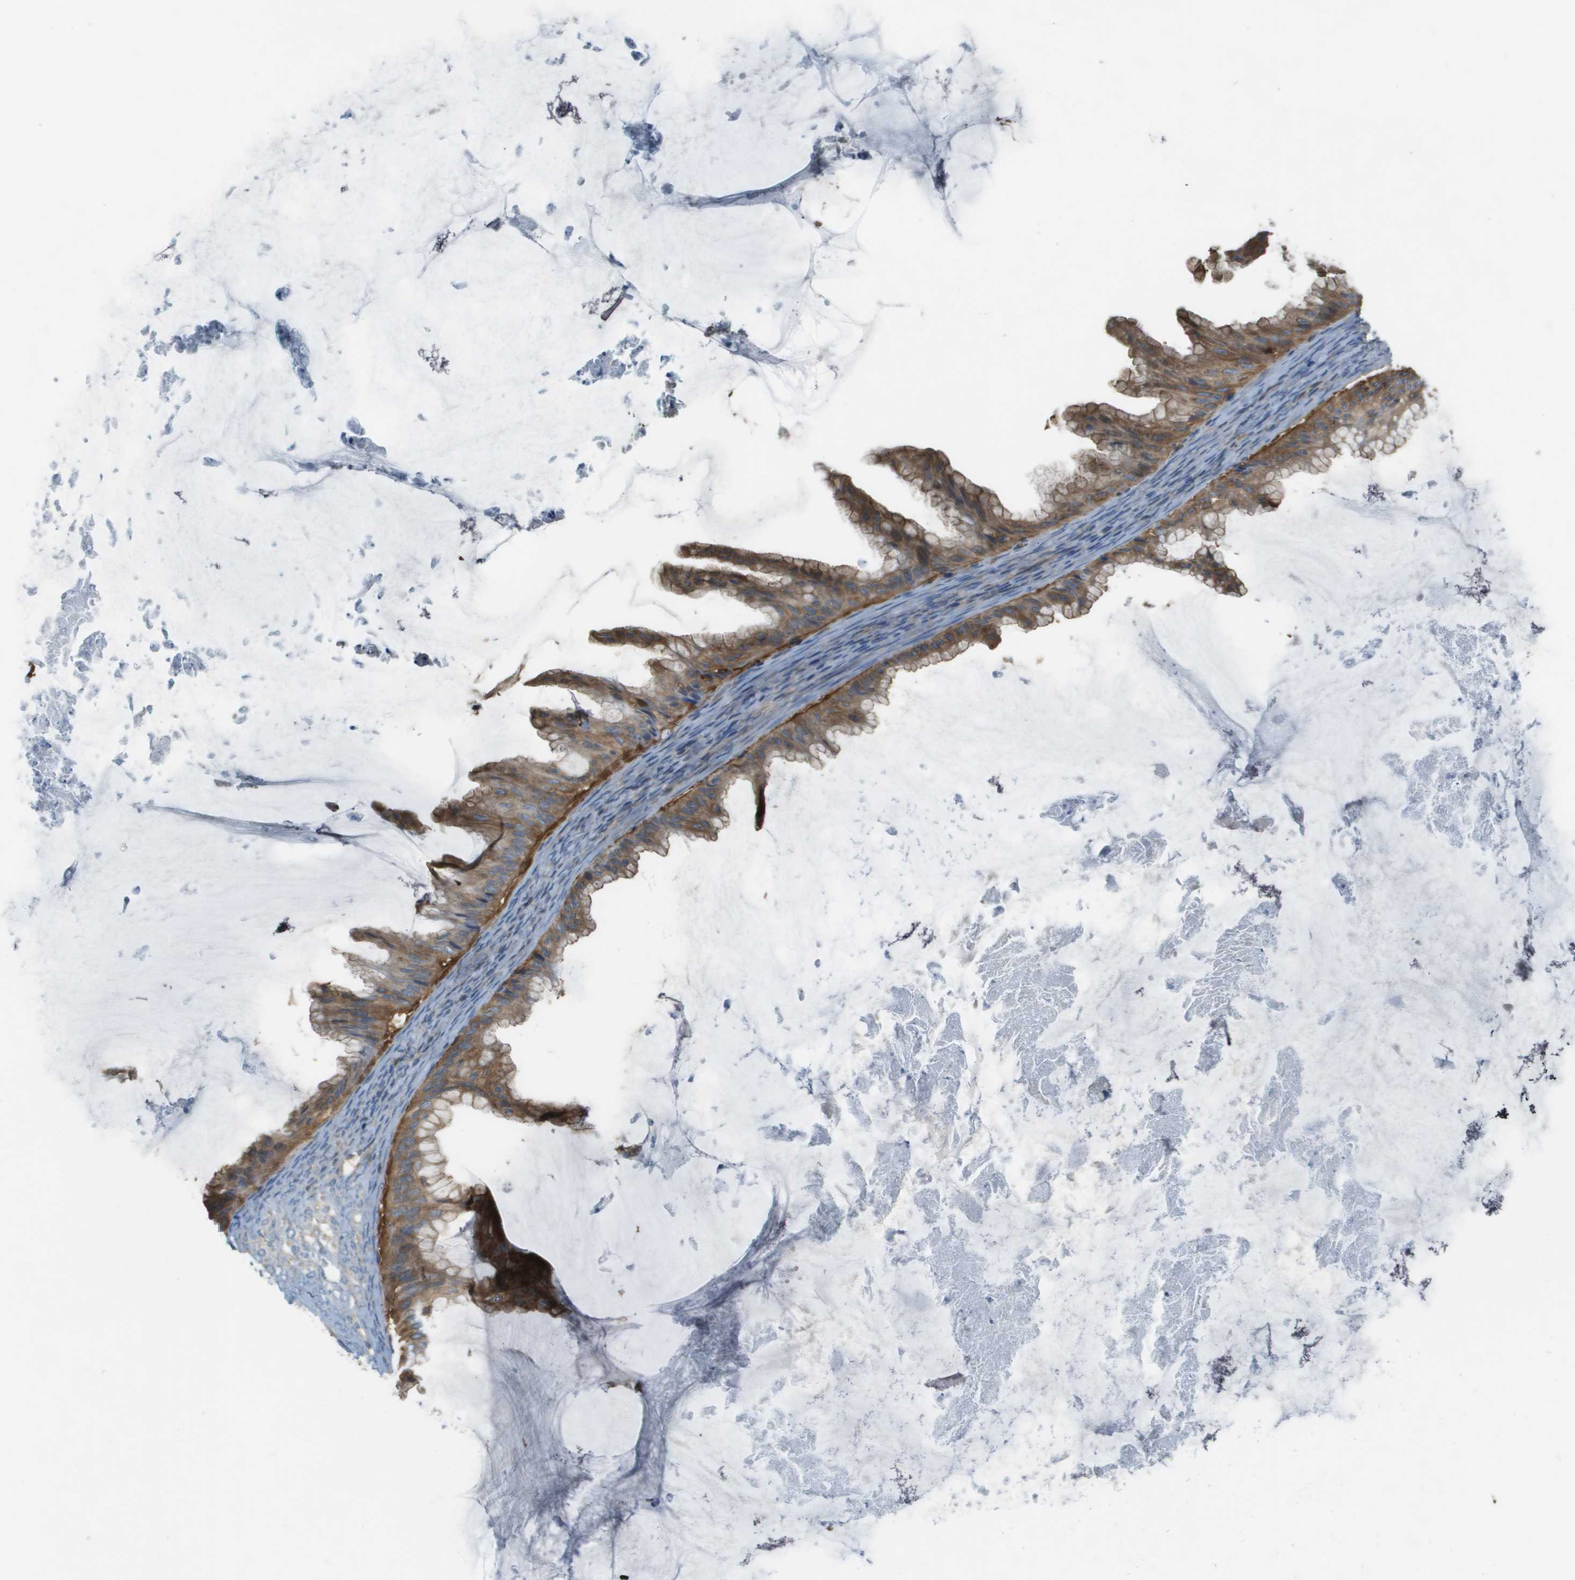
{"staining": {"intensity": "moderate", "quantity": ">75%", "location": "cytoplasmic/membranous"}, "tissue": "ovarian cancer", "cell_type": "Tumor cells", "image_type": "cancer", "snomed": [{"axis": "morphology", "description": "Cystadenocarcinoma, mucinous, NOS"}, {"axis": "topography", "description": "Ovary"}], "caption": "Immunohistochemical staining of human ovarian cancer shows medium levels of moderate cytoplasmic/membranous staining in approximately >75% of tumor cells.", "gene": "CORO1B", "patient": {"sex": "female", "age": 61}}